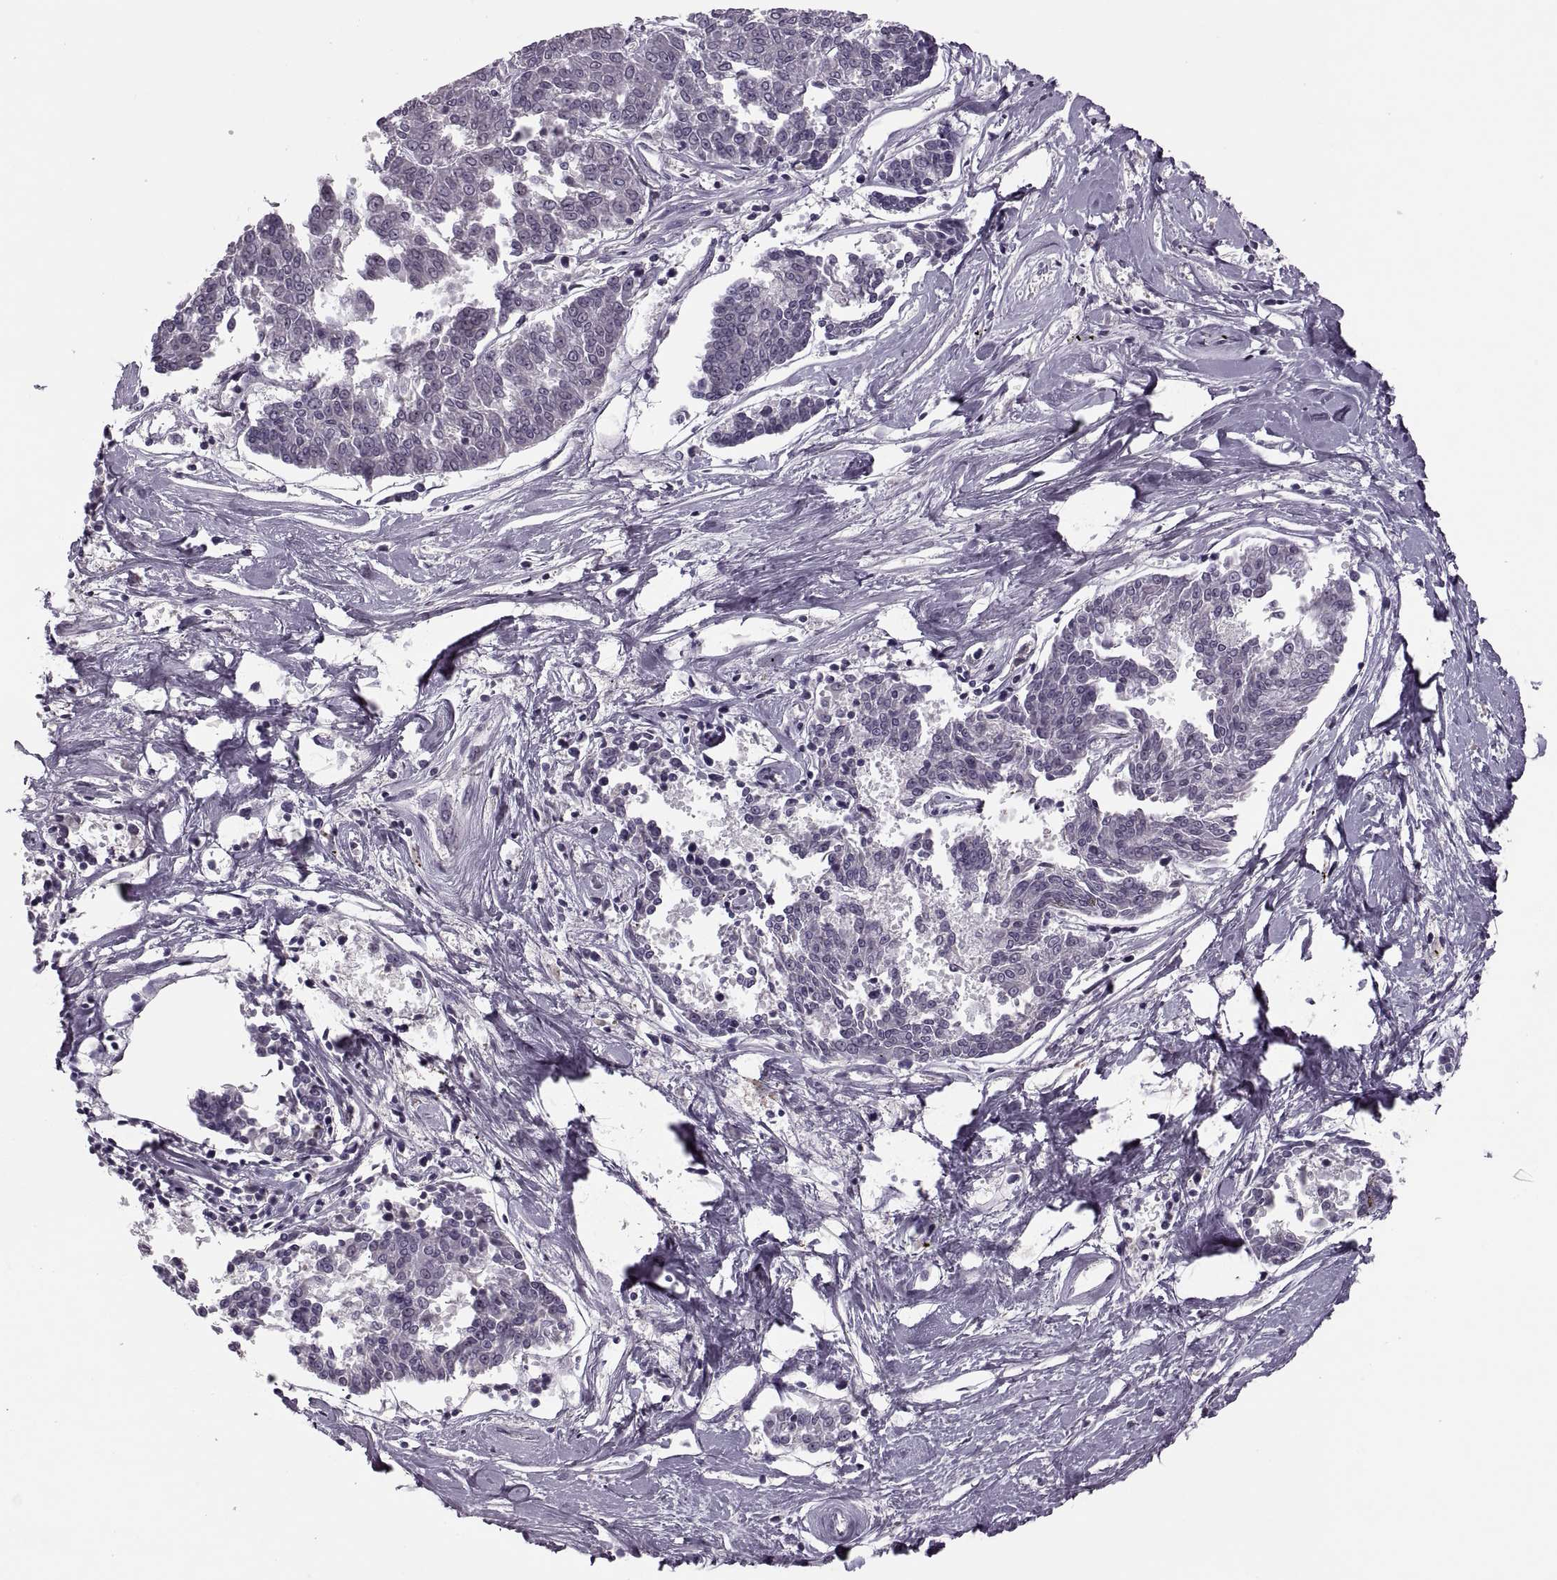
{"staining": {"intensity": "negative", "quantity": "none", "location": "none"}, "tissue": "melanoma", "cell_type": "Tumor cells", "image_type": "cancer", "snomed": [{"axis": "morphology", "description": "Malignant melanoma, NOS"}, {"axis": "topography", "description": "Skin"}], "caption": "Immunohistochemical staining of malignant melanoma shows no significant expression in tumor cells.", "gene": "CACNA1F", "patient": {"sex": "female", "age": 72}}